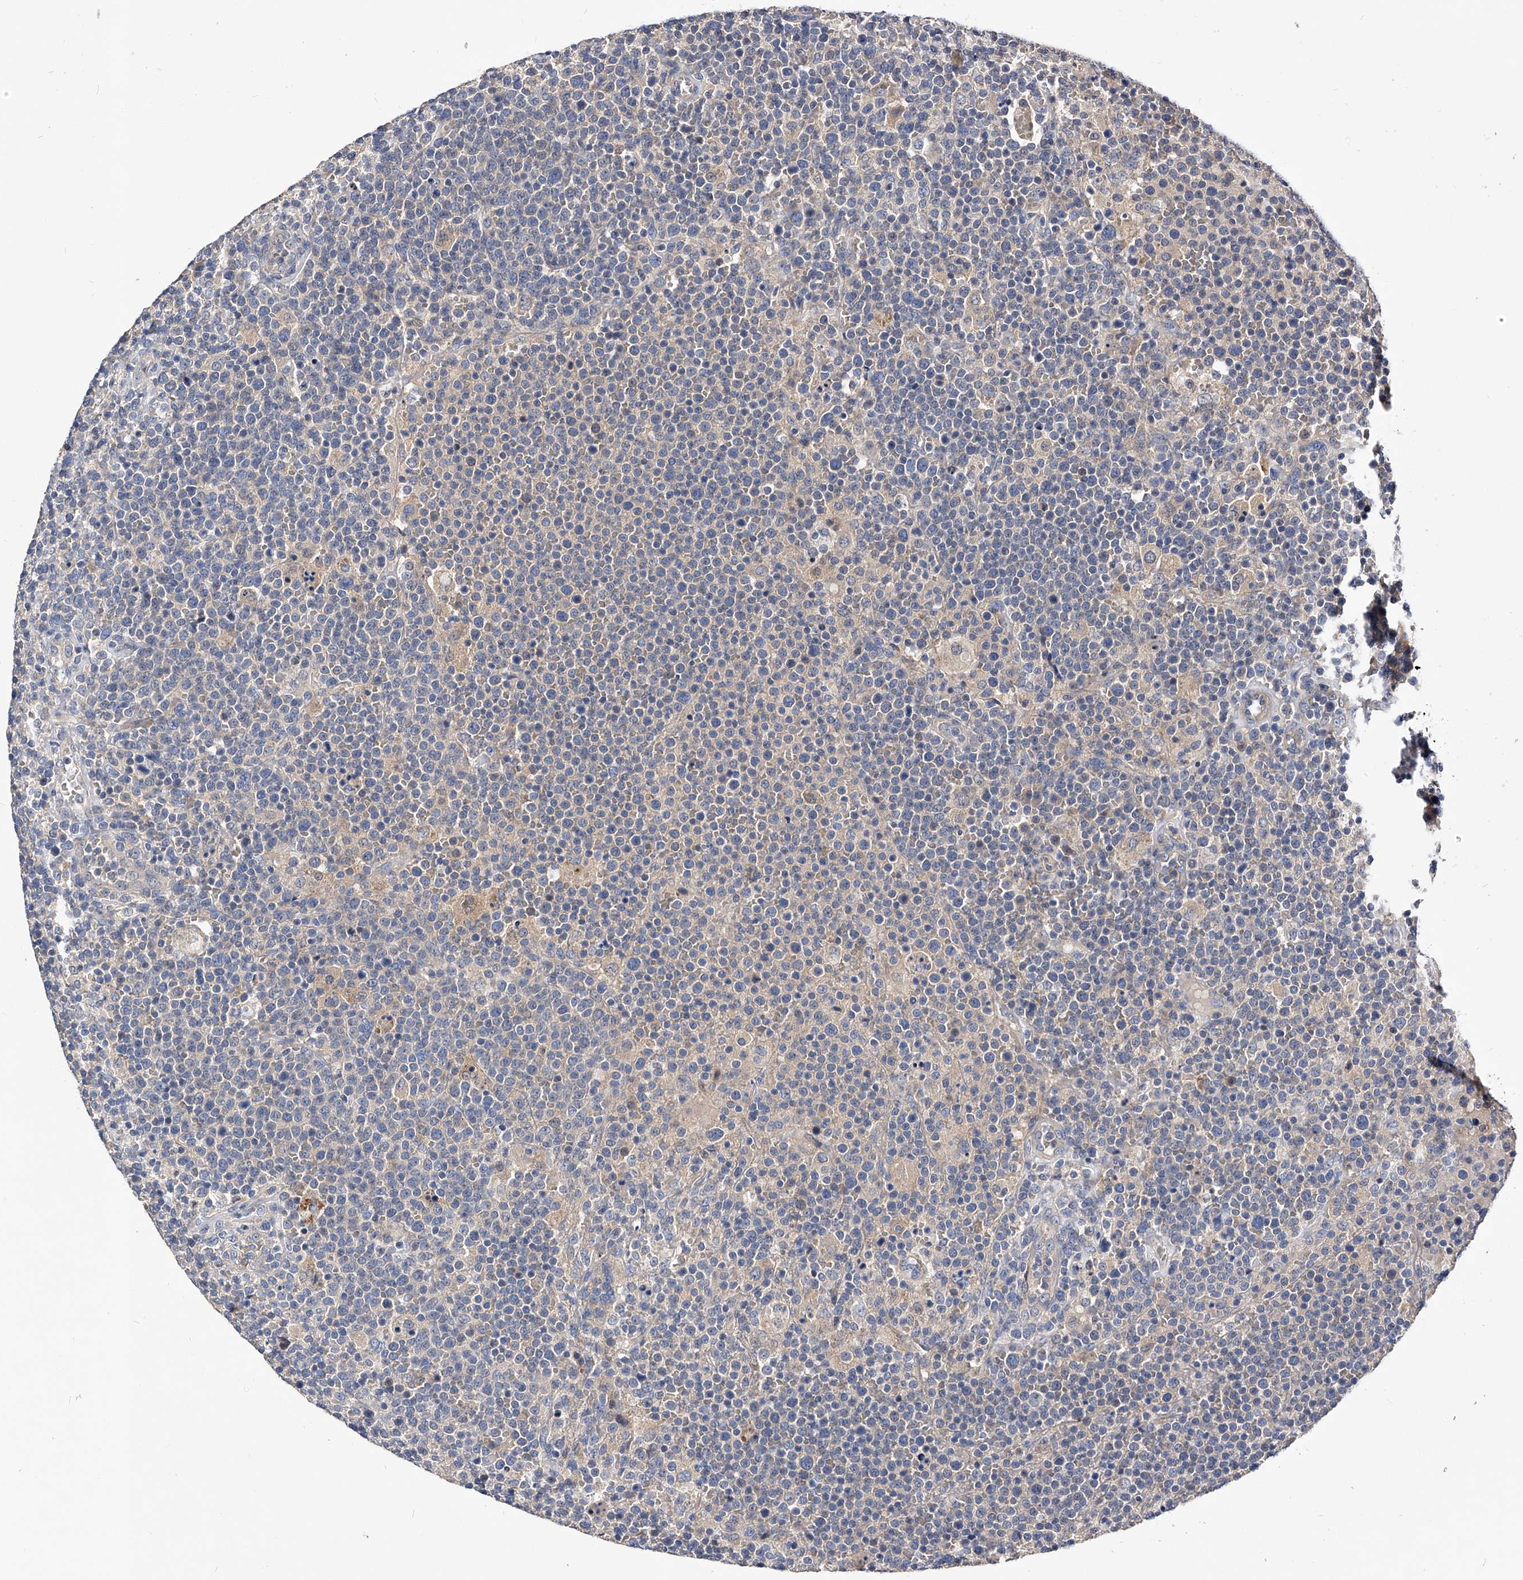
{"staining": {"intensity": "negative", "quantity": "none", "location": "none"}, "tissue": "lymphoma", "cell_type": "Tumor cells", "image_type": "cancer", "snomed": [{"axis": "morphology", "description": "Malignant lymphoma, non-Hodgkin's type, High grade"}, {"axis": "topography", "description": "Lymph node"}], "caption": "Lymphoma stained for a protein using immunohistochemistry reveals no staining tumor cells.", "gene": "ARL4C", "patient": {"sex": "male", "age": 61}}